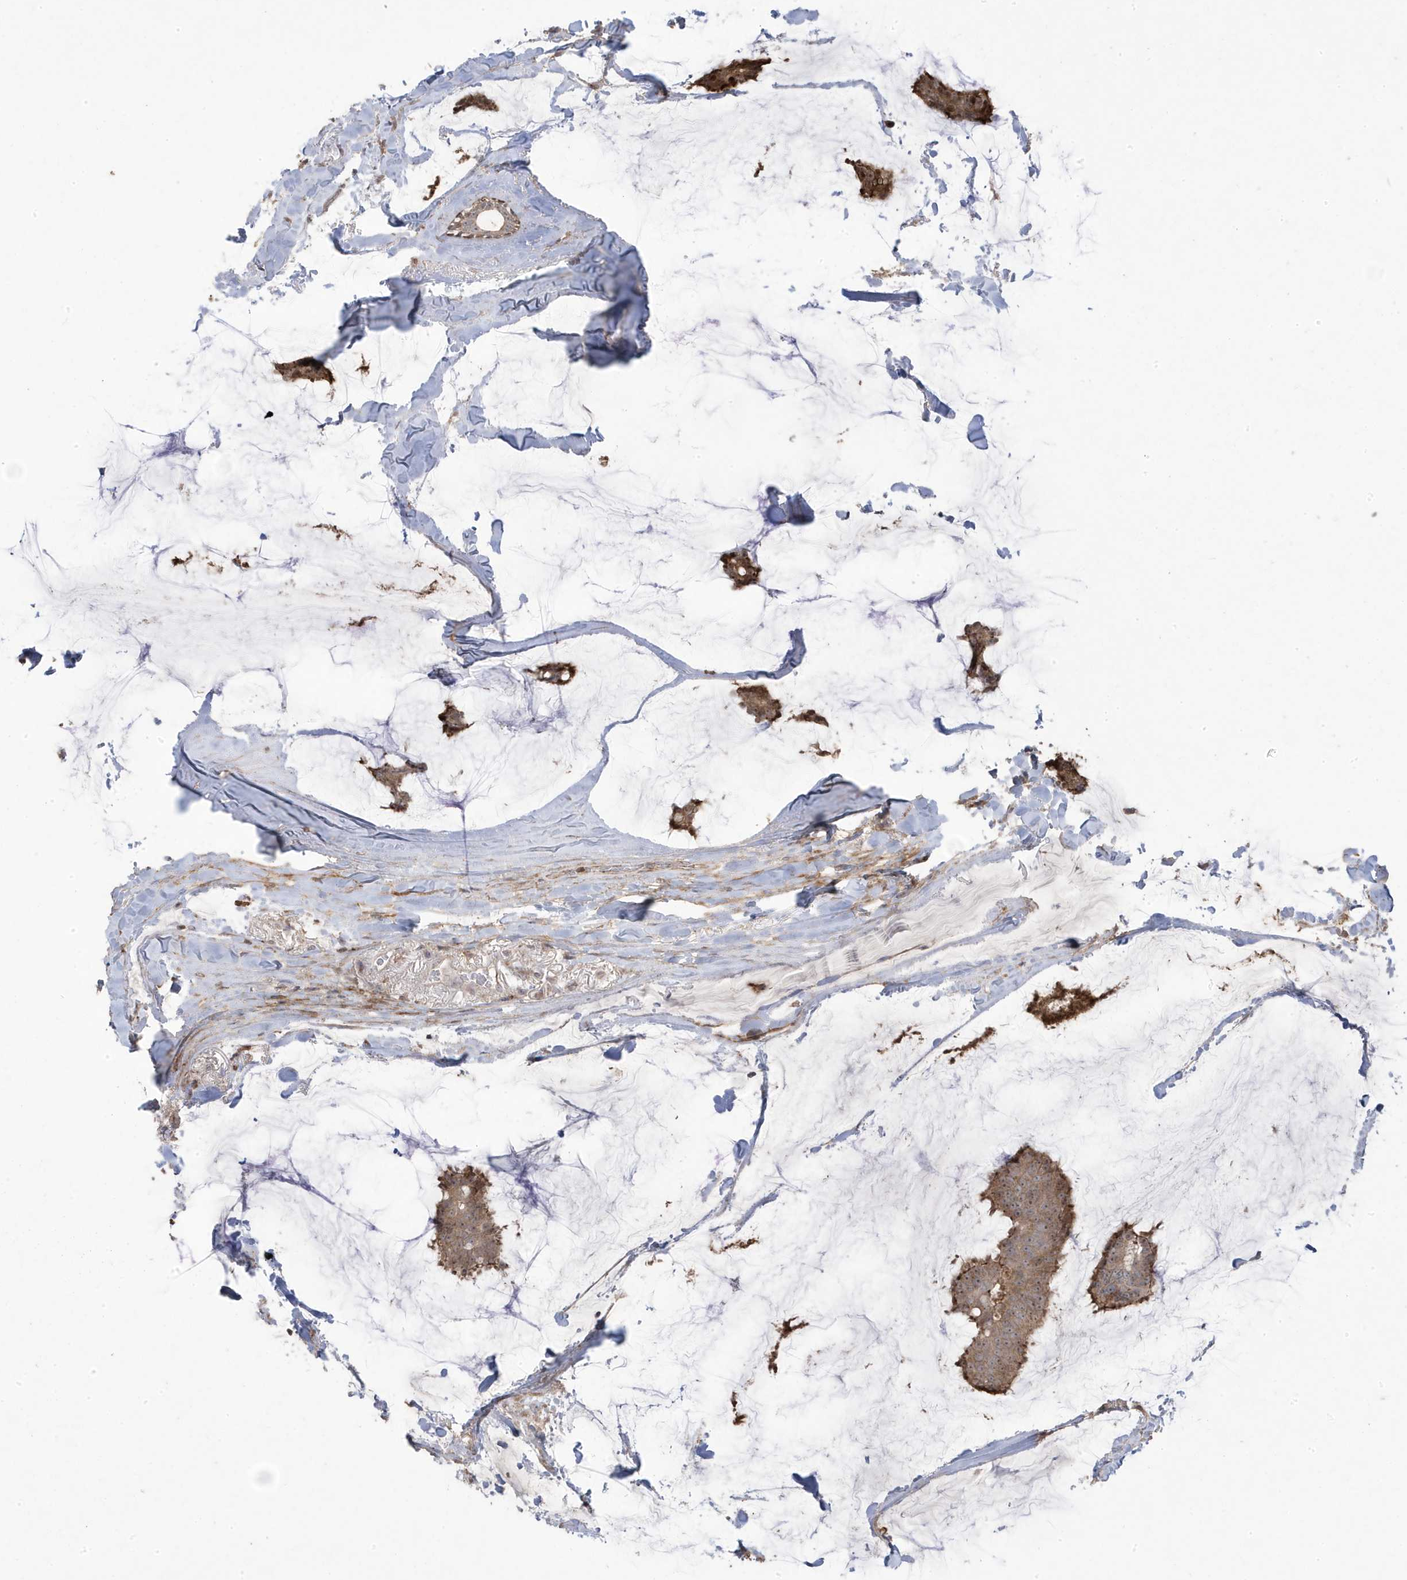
{"staining": {"intensity": "moderate", "quantity": ">75%", "location": "cytoplasmic/membranous"}, "tissue": "breast cancer", "cell_type": "Tumor cells", "image_type": "cancer", "snomed": [{"axis": "morphology", "description": "Duct carcinoma"}, {"axis": "topography", "description": "Breast"}], "caption": "Immunohistochemical staining of breast invasive ductal carcinoma exhibits medium levels of moderate cytoplasmic/membranous protein positivity in approximately >75% of tumor cells.", "gene": "CETN3", "patient": {"sex": "female", "age": 93}}